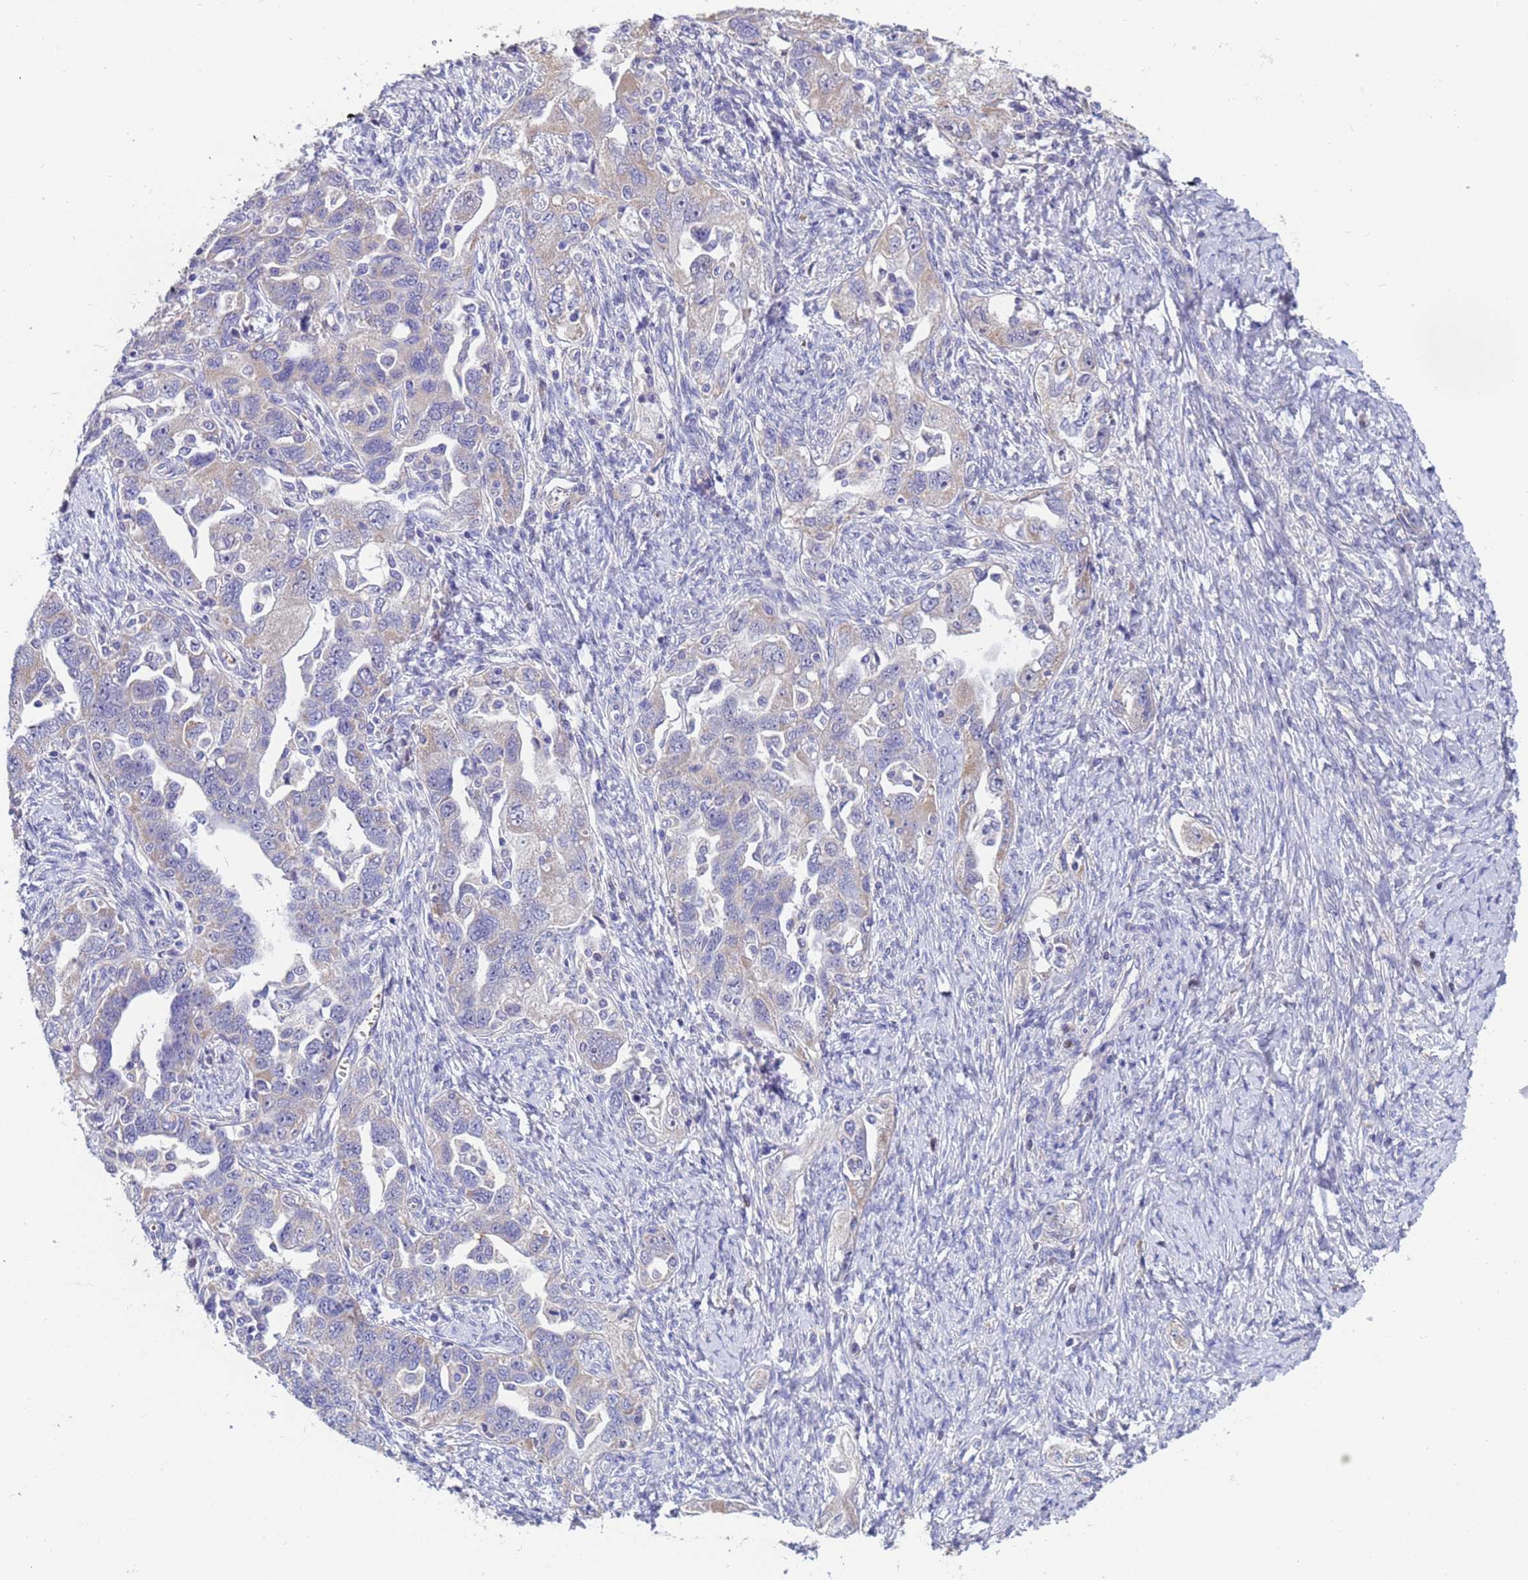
{"staining": {"intensity": "negative", "quantity": "none", "location": "none"}, "tissue": "ovarian cancer", "cell_type": "Tumor cells", "image_type": "cancer", "snomed": [{"axis": "morphology", "description": "Carcinoma, NOS"}, {"axis": "morphology", "description": "Cystadenocarcinoma, serous, NOS"}, {"axis": "topography", "description": "Ovary"}], "caption": "Immunohistochemical staining of human ovarian serous cystadenocarcinoma demonstrates no significant staining in tumor cells.", "gene": "IHO1", "patient": {"sex": "female", "age": 69}}